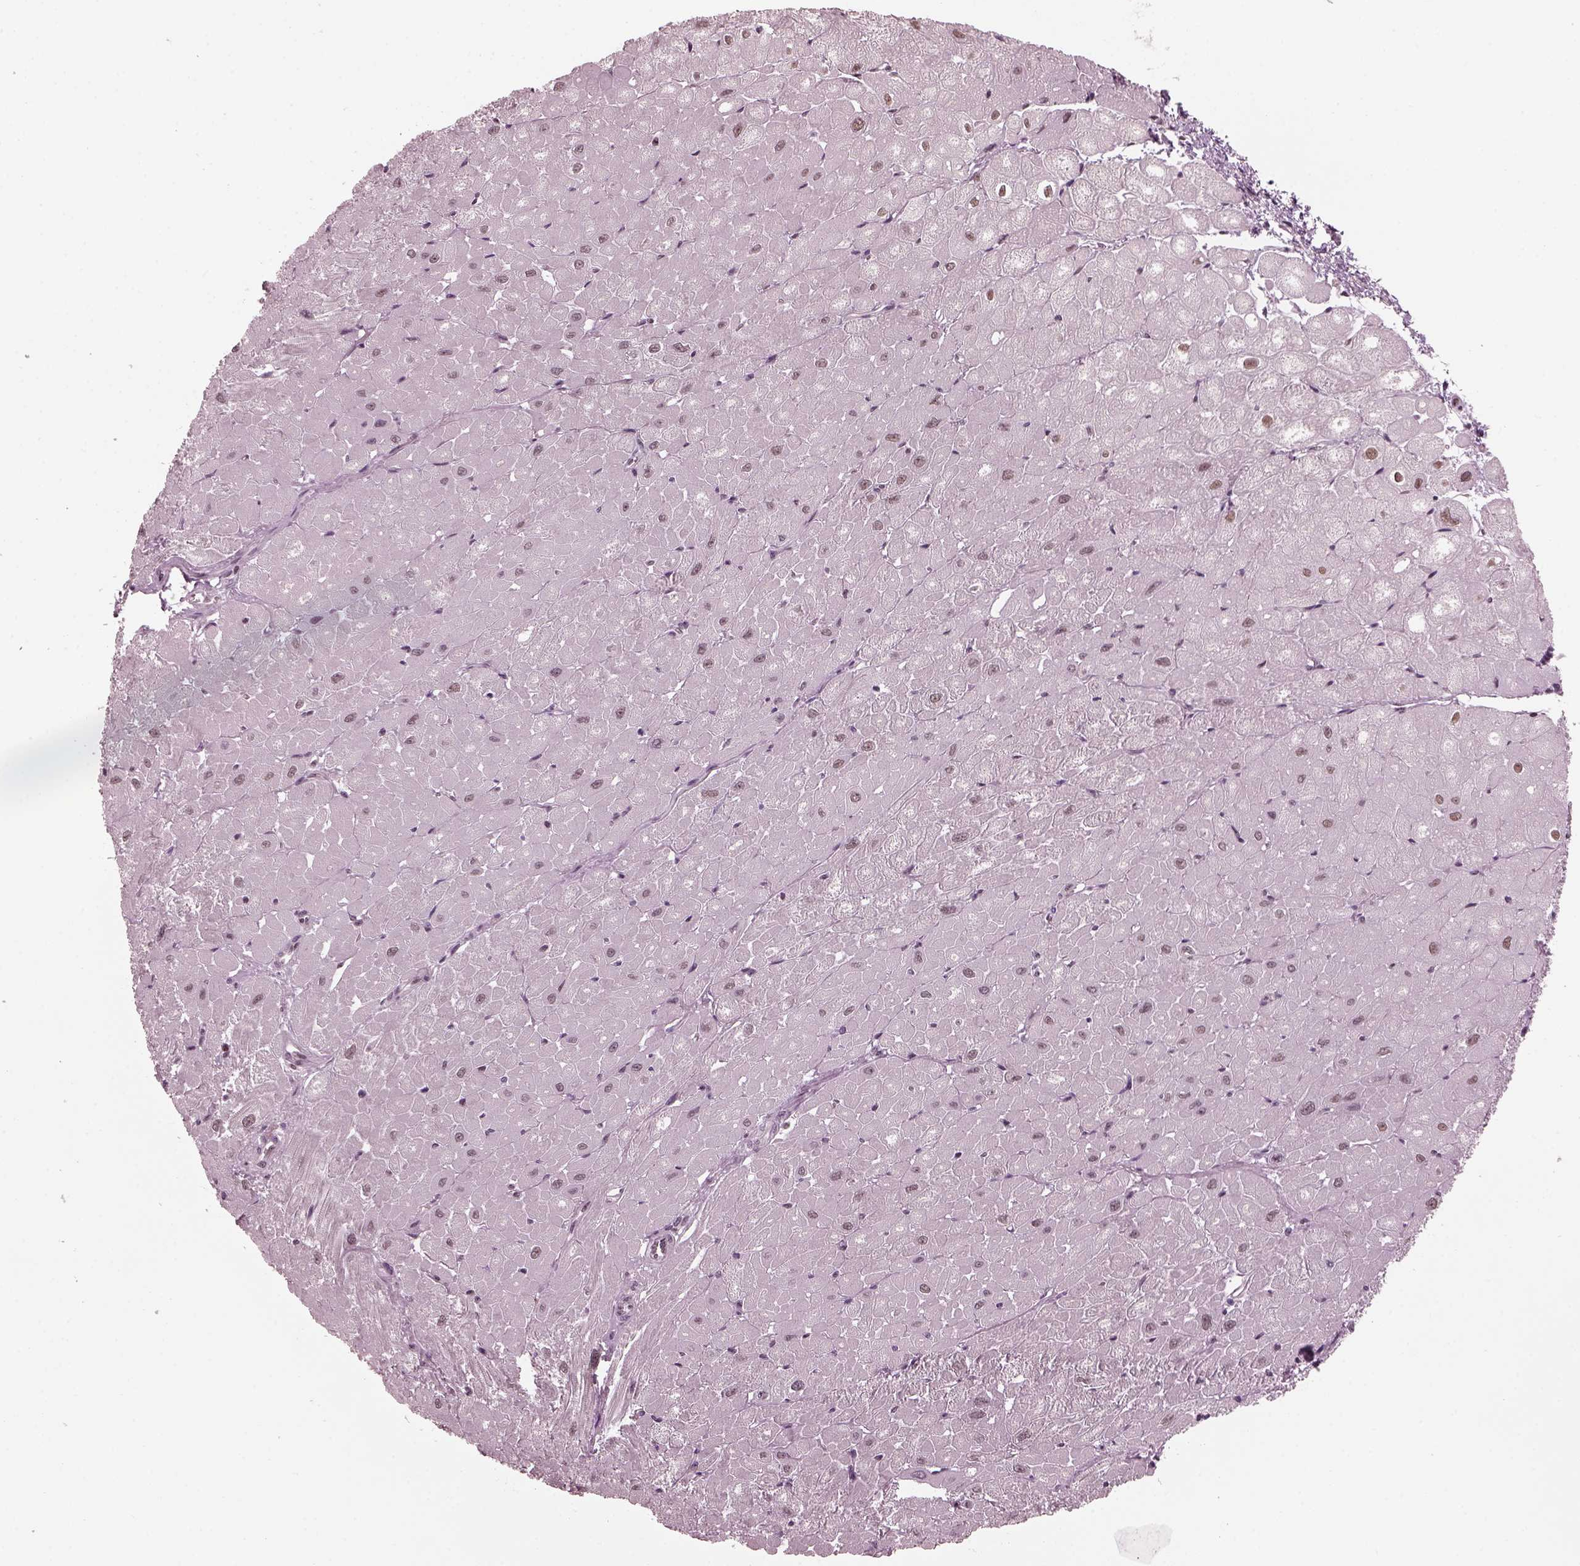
{"staining": {"intensity": "negative", "quantity": "none", "location": "none"}, "tissue": "heart muscle", "cell_type": "Cardiomyocytes", "image_type": "normal", "snomed": [{"axis": "morphology", "description": "Normal tissue, NOS"}, {"axis": "topography", "description": "Heart"}], "caption": "Immunohistochemistry of unremarkable heart muscle reveals no positivity in cardiomyocytes.", "gene": "RUVBL2", "patient": {"sex": "male", "age": 62}}